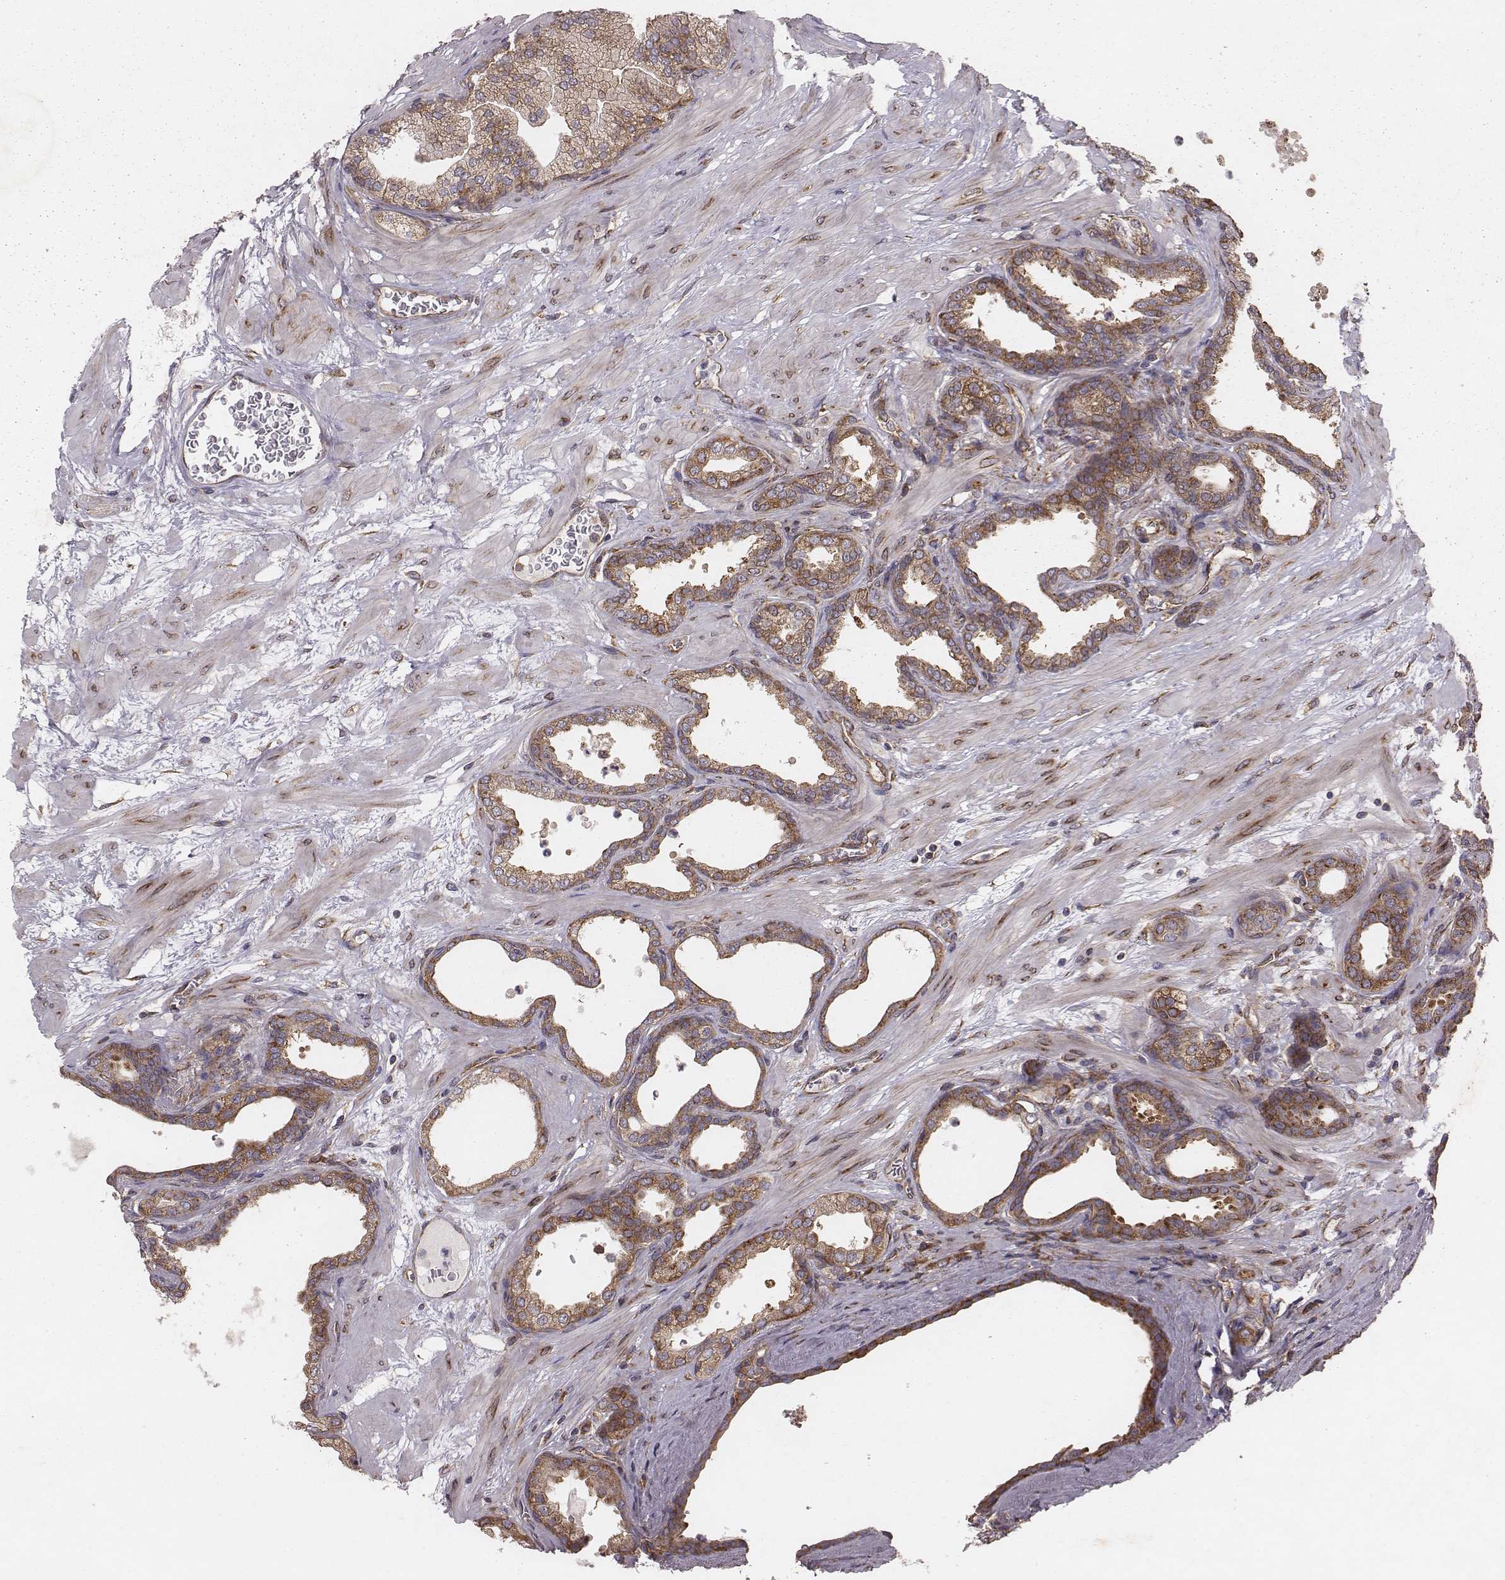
{"staining": {"intensity": "moderate", "quantity": ">75%", "location": "cytoplasmic/membranous"}, "tissue": "prostate", "cell_type": "Glandular cells", "image_type": "normal", "snomed": [{"axis": "morphology", "description": "Normal tissue, NOS"}, {"axis": "topography", "description": "Prostate"}], "caption": "Moderate cytoplasmic/membranous expression is seen in about >75% of glandular cells in normal prostate. The staining was performed using DAB to visualize the protein expression in brown, while the nuclei were stained in blue with hematoxylin (Magnification: 20x).", "gene": "TXLNA", "patient": {"sex": "male", "age": 37}}